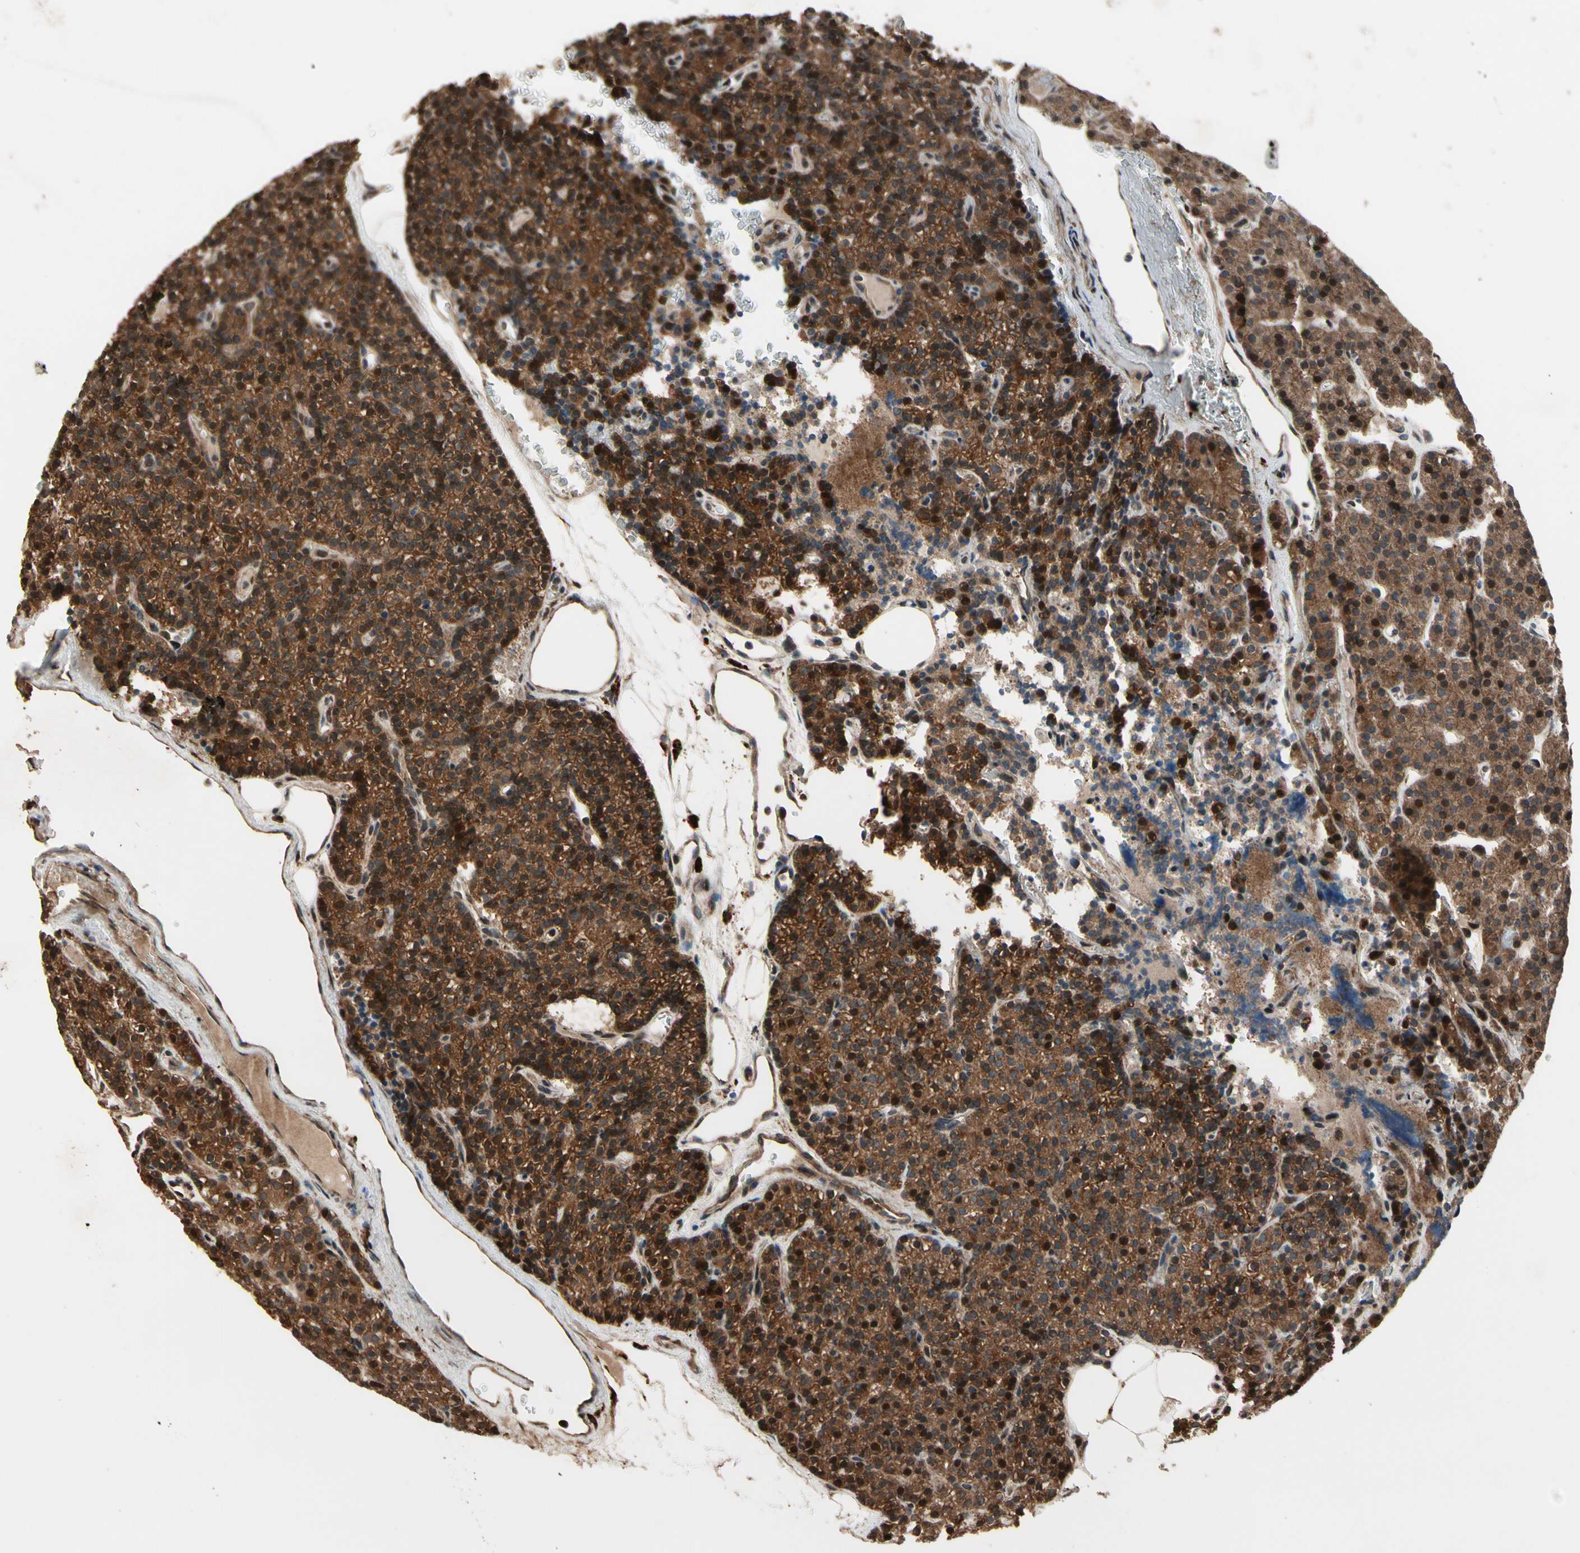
{"staining": {"intensity": "moderate", "quantity": ">75%", "location": "cytoplasmic/membranous,nuclear"}, "tissue": "parathyroid gland", "cell_type": "Glandular cells", "image_type": "normal", "snomed": [{"axis": "morphology", "description": "Normal tissue, NOS"}, {"axis": "morphology", "description": "Hyperplasia, NOS"}, {"axis": "topography", "description": "Parathyroid gland"}], "caption": "Immunohistochemistry staining of benign parathyroid gland, which shows medium levels of moderate cytoplasmic/membranous,nuclear staining in about >75% of glandular cells indicating moderate cytoplasmic/membranous,nuclear protein expression. The staining was performed using DAB (brown) for protein detection and nuclei were counterstained in hematoxylin (blue).", "gene": "CSF1R", "patient": {"sex": "male", "age": 44}}